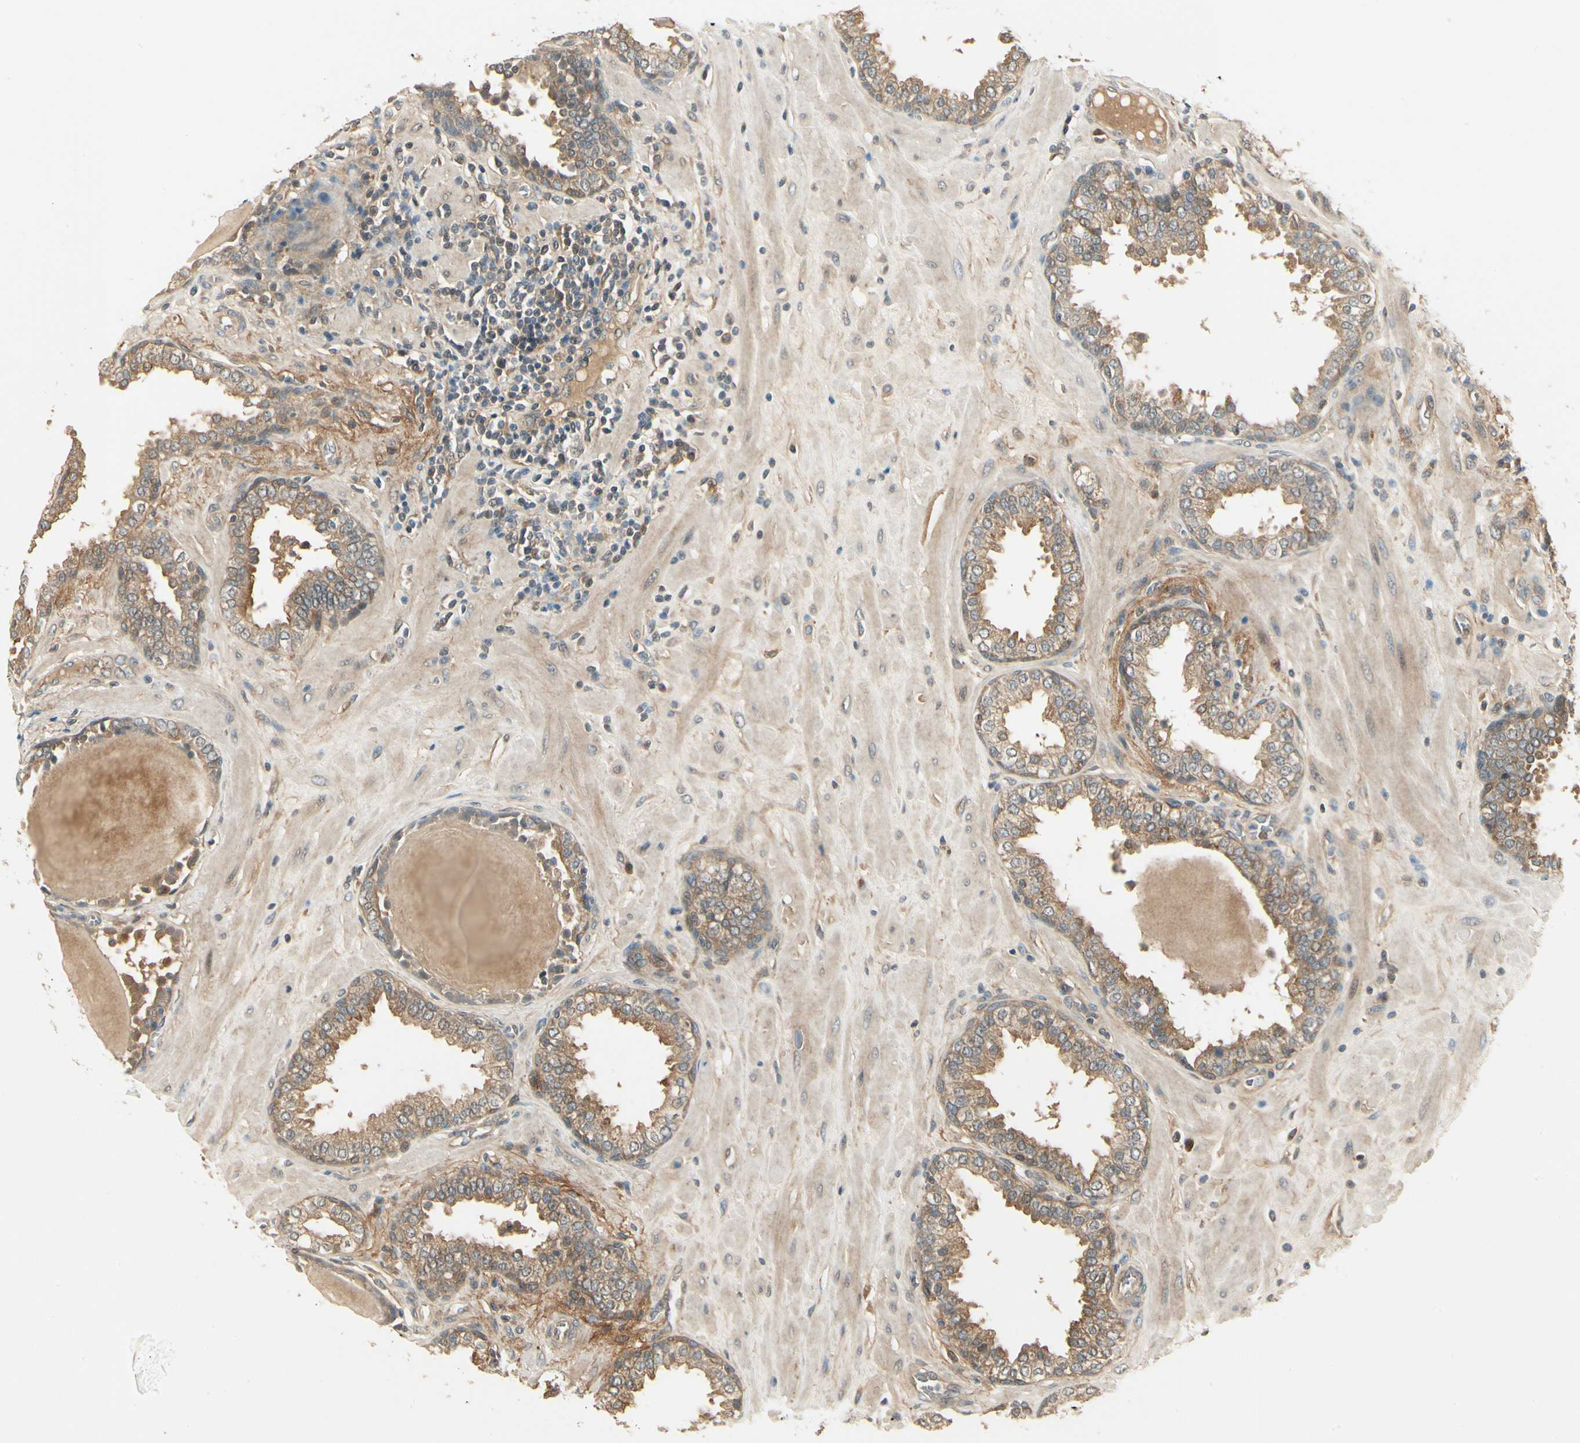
{"staining": {"intensity": "moderate", "quantity": ">75%", "location": "cytoplasmic/membranous"}, "tissue": "prostate", "cell_type": "Glandular cells", "image_type": "normal", "snomed": [{"axis": "morphology", "description": "Normal tissue, NOS"}, {"axis": "topography", "description": "Prostate"}], "caption": "IHC (DAB) staining of unremarkable prostate displays moderate cytoplasmic/membranous protein expression in approximately >75% of glandular cells.", "gene": "EPHB3", "patient": {"sex": "male", "age": 51}}